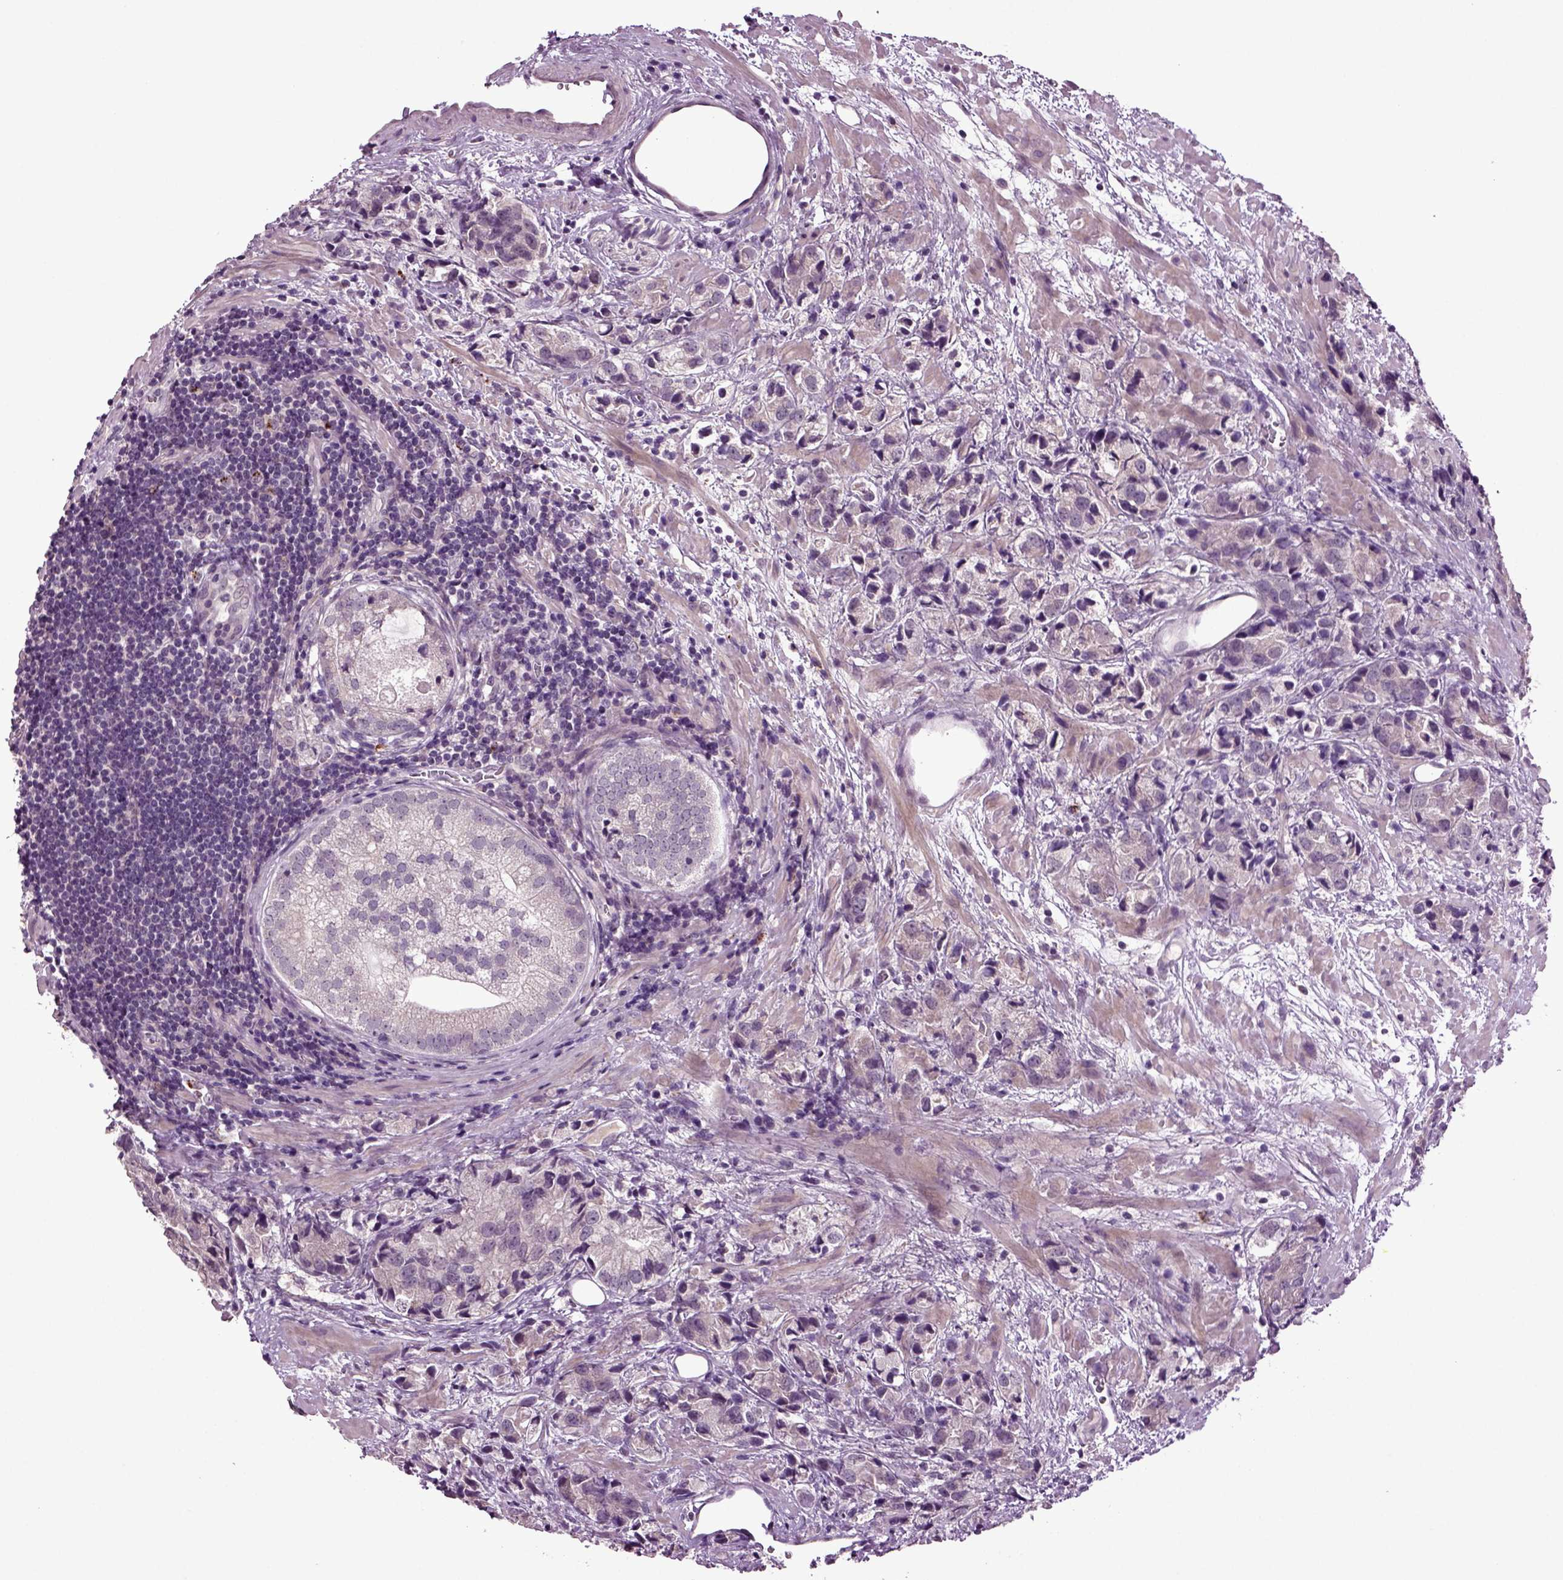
{"staining": {"intensity": "negative", "quantity": "none", "location": "none"}, "tissue": "prostate cancer", "cell_type": "Tumor cells", "image_type": "cancer", "snomed": [{"axis": "morphology", "description": "Adenocarcinoma, NOS"}, {"axis": "topography", "description": "Prostate and seminal vesicle, NOS"}], "caption": "IHC image of human prostate cancer stained for a protein (brown), which displays no expression in tumor cells.", "gene": "SLC17A6", "patient": {"sex": "male", "age": 63}}